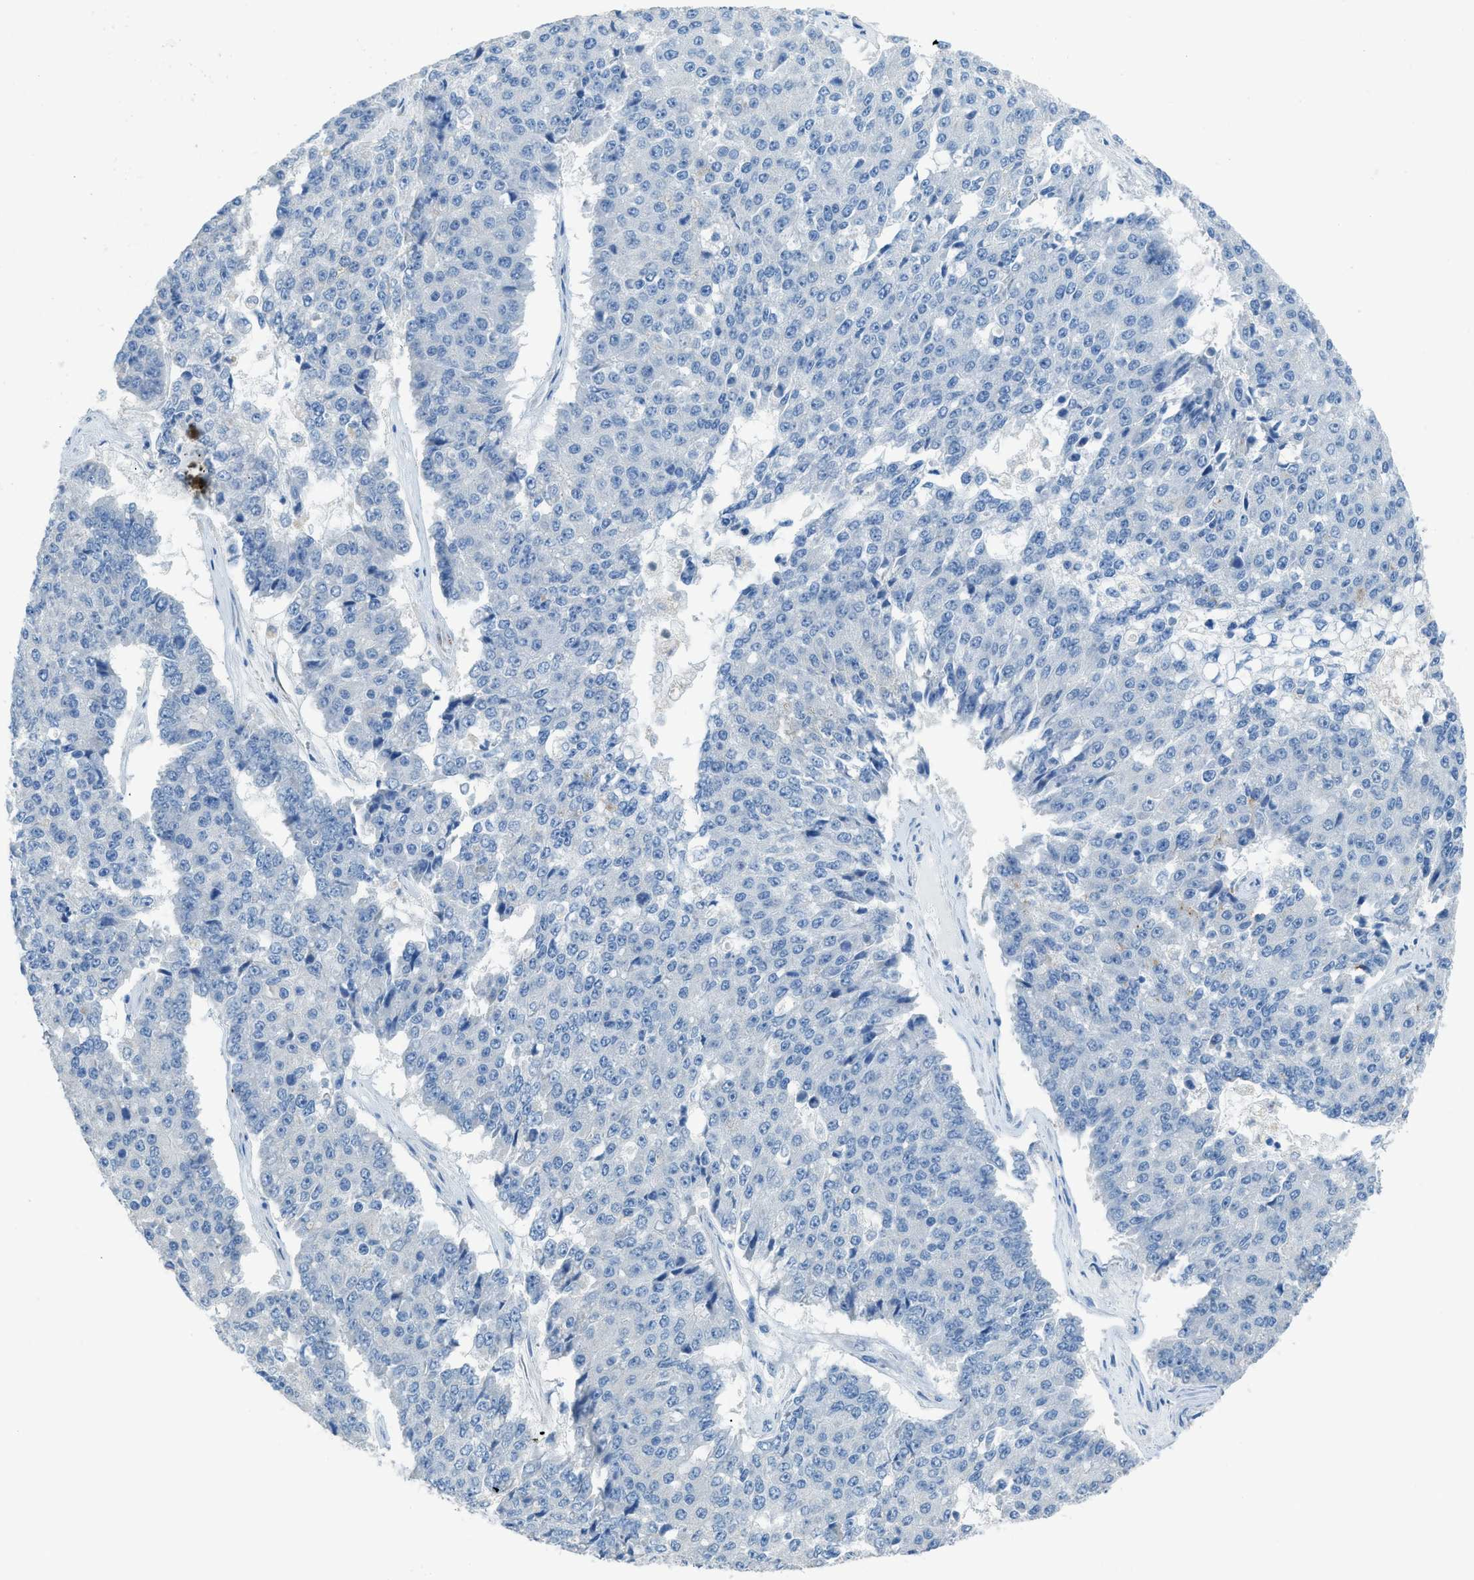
{"staining": {"intensity": "negative", "quantity": "none", "location": "none"}, "tissue": "pancreatic cancer", "cell_type": "Tumor cells", "image_type": "cancer", "snomed": [{"axis": "morphology", "description": "Adenocarcinoma, NOS"}, {"axis": "topography", "description": "Pancreas"}], "caption": "This is an IHC histopathology image of adenocarcinoma (pancreatic). There is no staining in tumor cells.", "gene": "ACAN", "patient": {"sex": "male", "age": 50}}